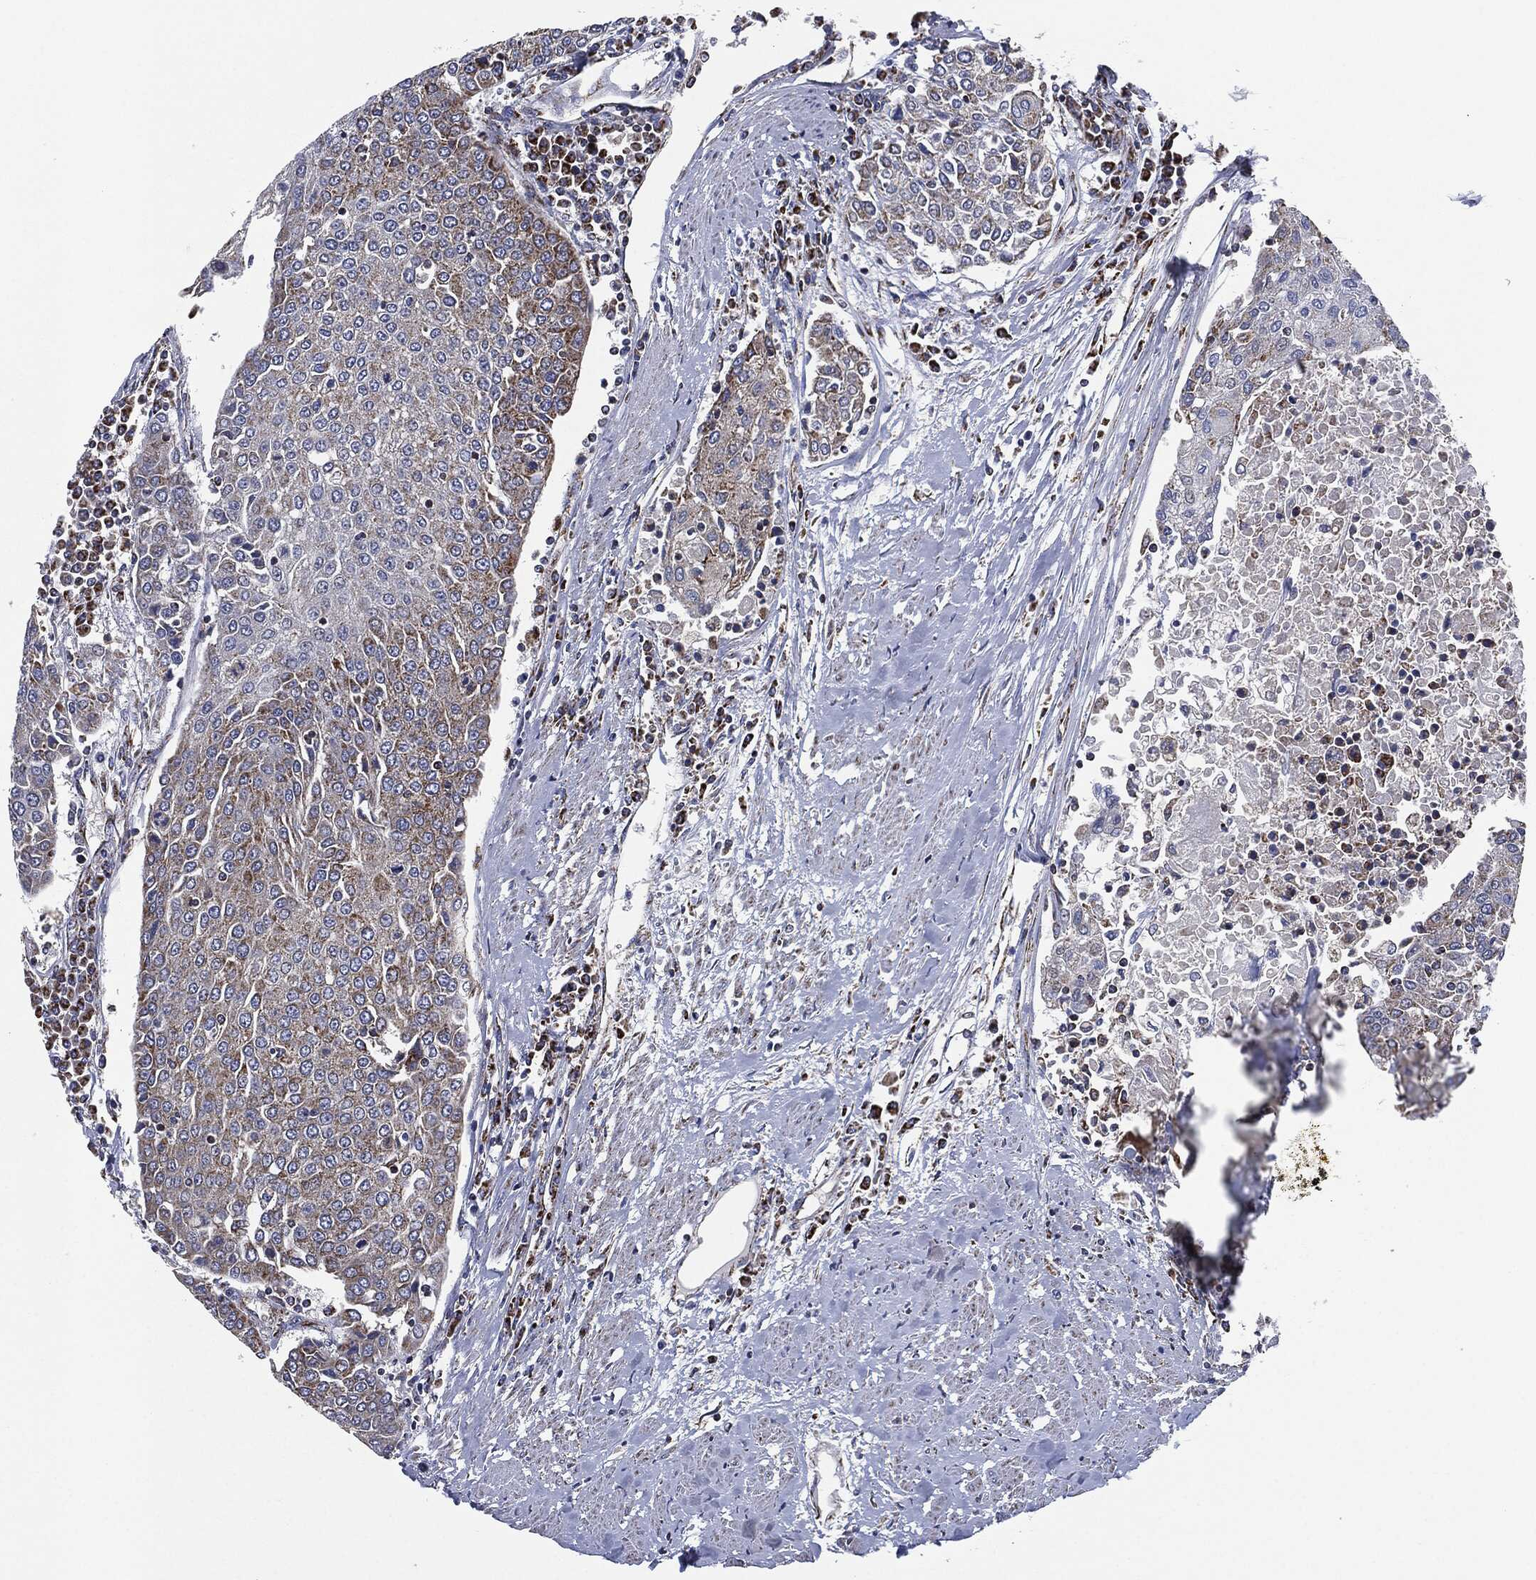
{"staining": {"intensity": "weak", "quantity": "25%-75%", "location": "cytoplasmic/membranous"}, "tissue": "urothelial cancer", "cell_type": "Tumor cells", "image_type": "cancer", "snomed": [{"axis": "morphology", "description": "Urothelial carcinoma, High grade"}, {"axis": "topography", "description": "Urinary bladder"}], "caption": "Human high-grade urothelial carcinoma stained for a protein (brown) demonstrates weak cytoplasmic/membranous positive positivity in approximately 25%-75% of tumor cells.", "gene": "NDUFV2", "patient": {"sex": "female", "age": 85}}